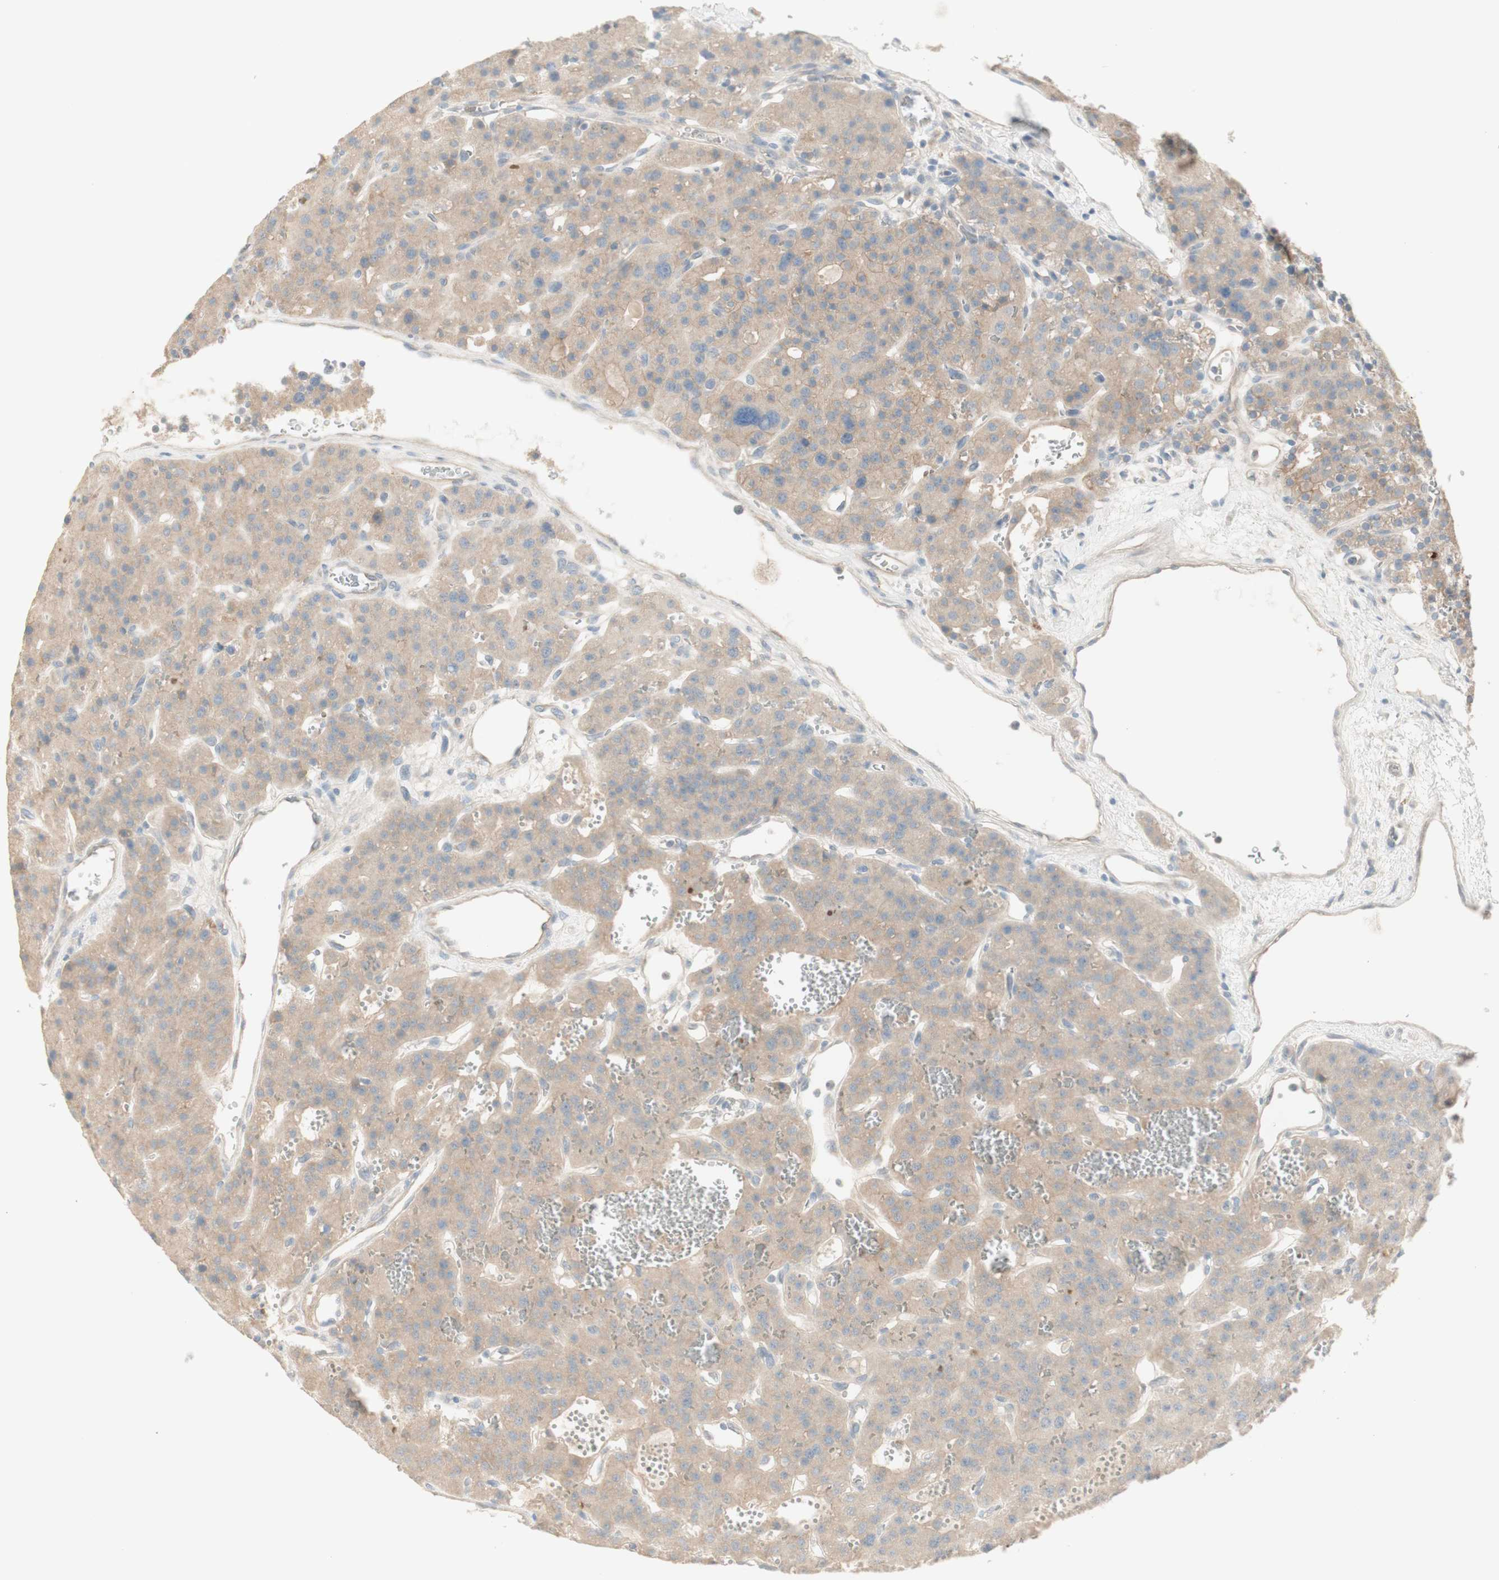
{"staining": {"intensity": "moderate", "quantity": ">75%", "location": "cytoplasmic/membranous"}, "tissue": "parathyroid gland", "cell_type": "Glandular cells", "image_type": "normal", "snomed": [{"axis": "morphology", "description": "Normal tissue, NOS"}, {"axis": "morphology", "description": "Adenoma, NOS"}, {"axis": "topography", "description": "Parathyroid gland"}], "caption": "Immunohistochemistry (IHC) of benign parathyroid gland exhibits medium levels of moderate cytoplasmic/membranous staining in approximately >75% of glandular cells. (Stains: DAB in brown, nuclei in blue, Microscopy: brightfield microscopy at high magnification).", "gene": "PTGER4", "patient": {"sex": "female", "age": 81}}